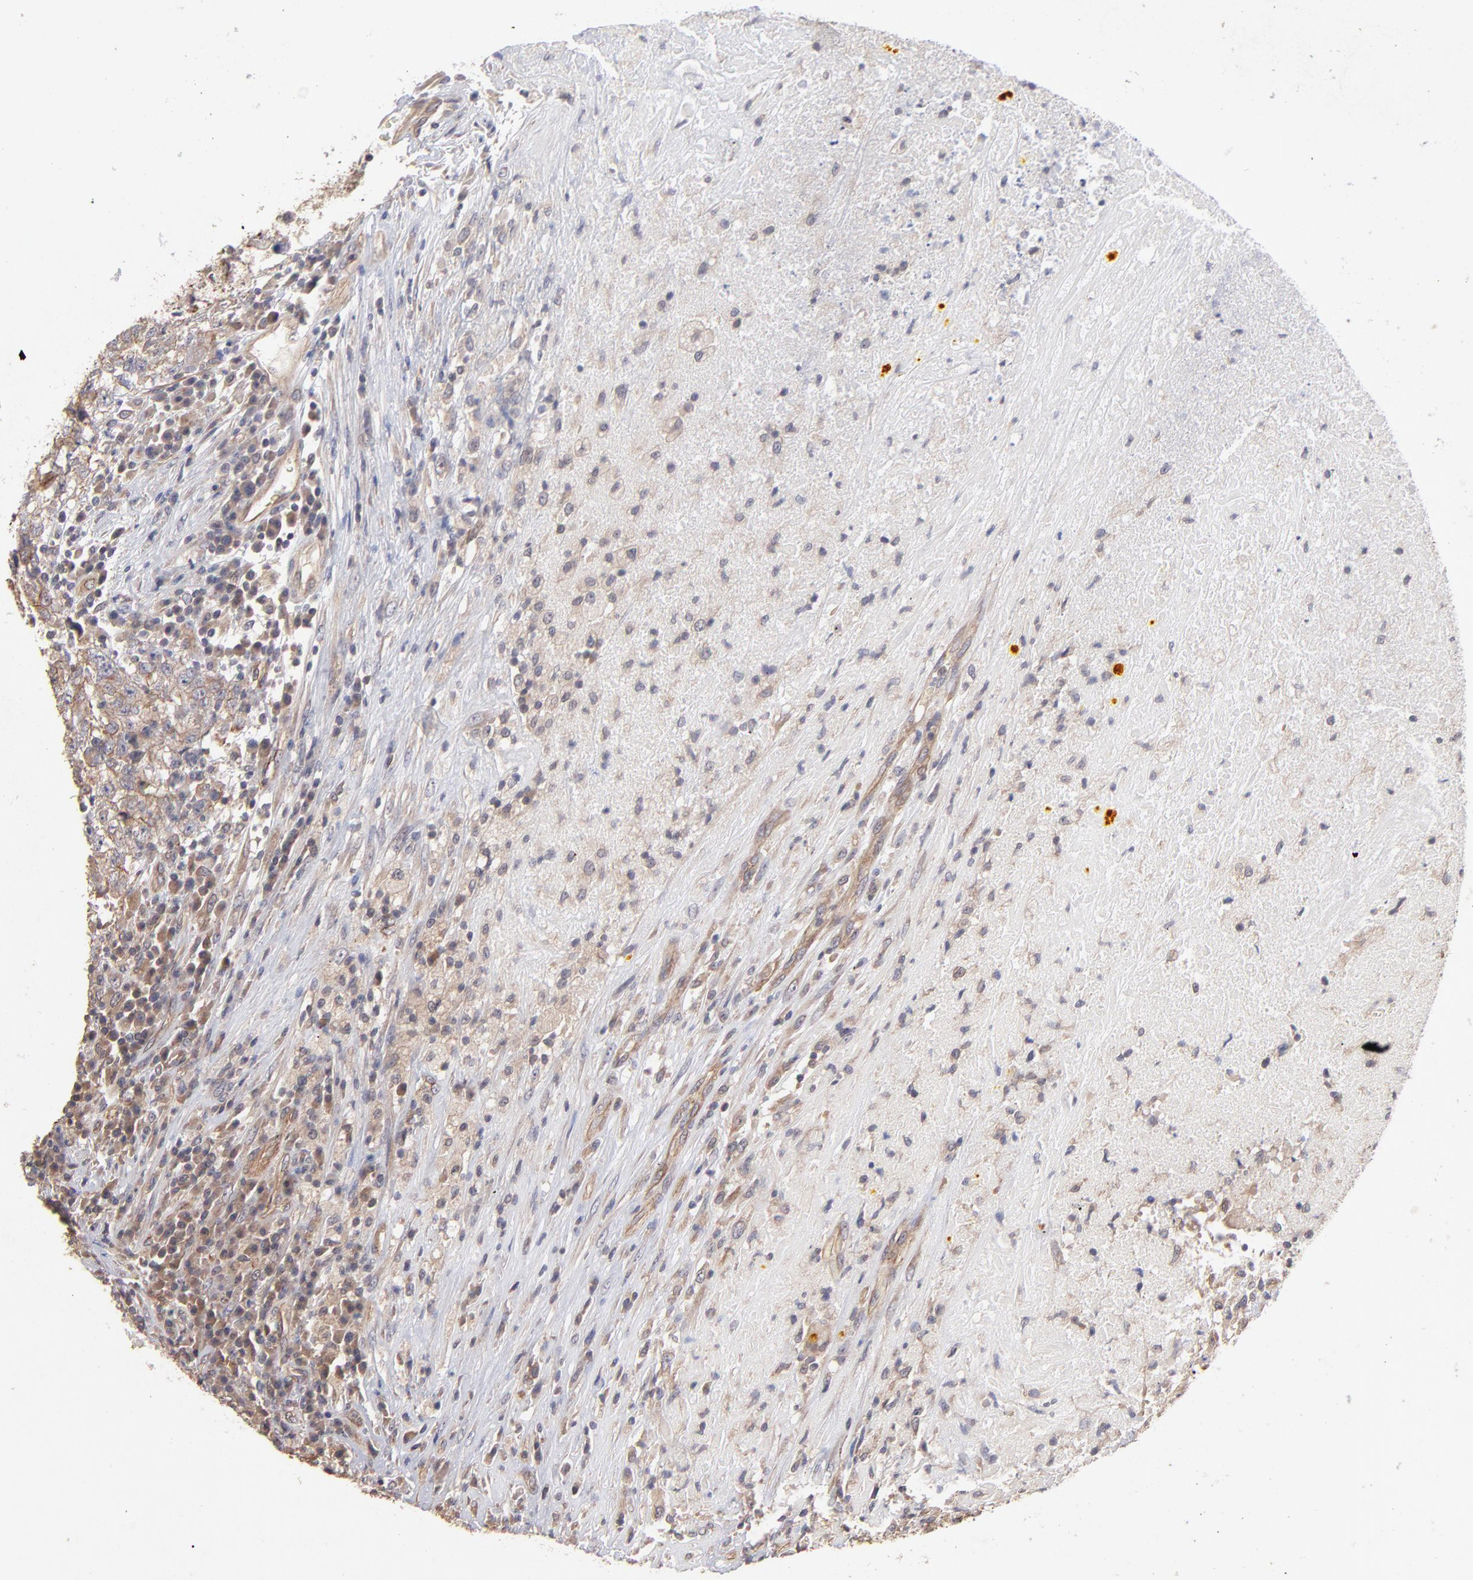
{"staining": {"intensity": "moderate", "quantity": ">75%", "location": "cytoplasmic/membranous"}, "tissue": "testis cancer", "cell_type": "Tumor cells", "image_type": "cancer", "snomed": [{"axis": "morphology", "description": "Necrosis, NOS"}, {"axis": "morphology", "description": "Carcinoma, Embryonal, NOS"}, {"axis": "topography", "description": "Testis"}], "caption": "A high-resolution photomicrograph shows IHC staining of embryonal carcinoma (testis), which demonstrates moderate cytoplasmic/membranous staining in approximately >75% of tumor cells.", "gene": "STAP2", "patient": {"sex": "male", "age": 19}}